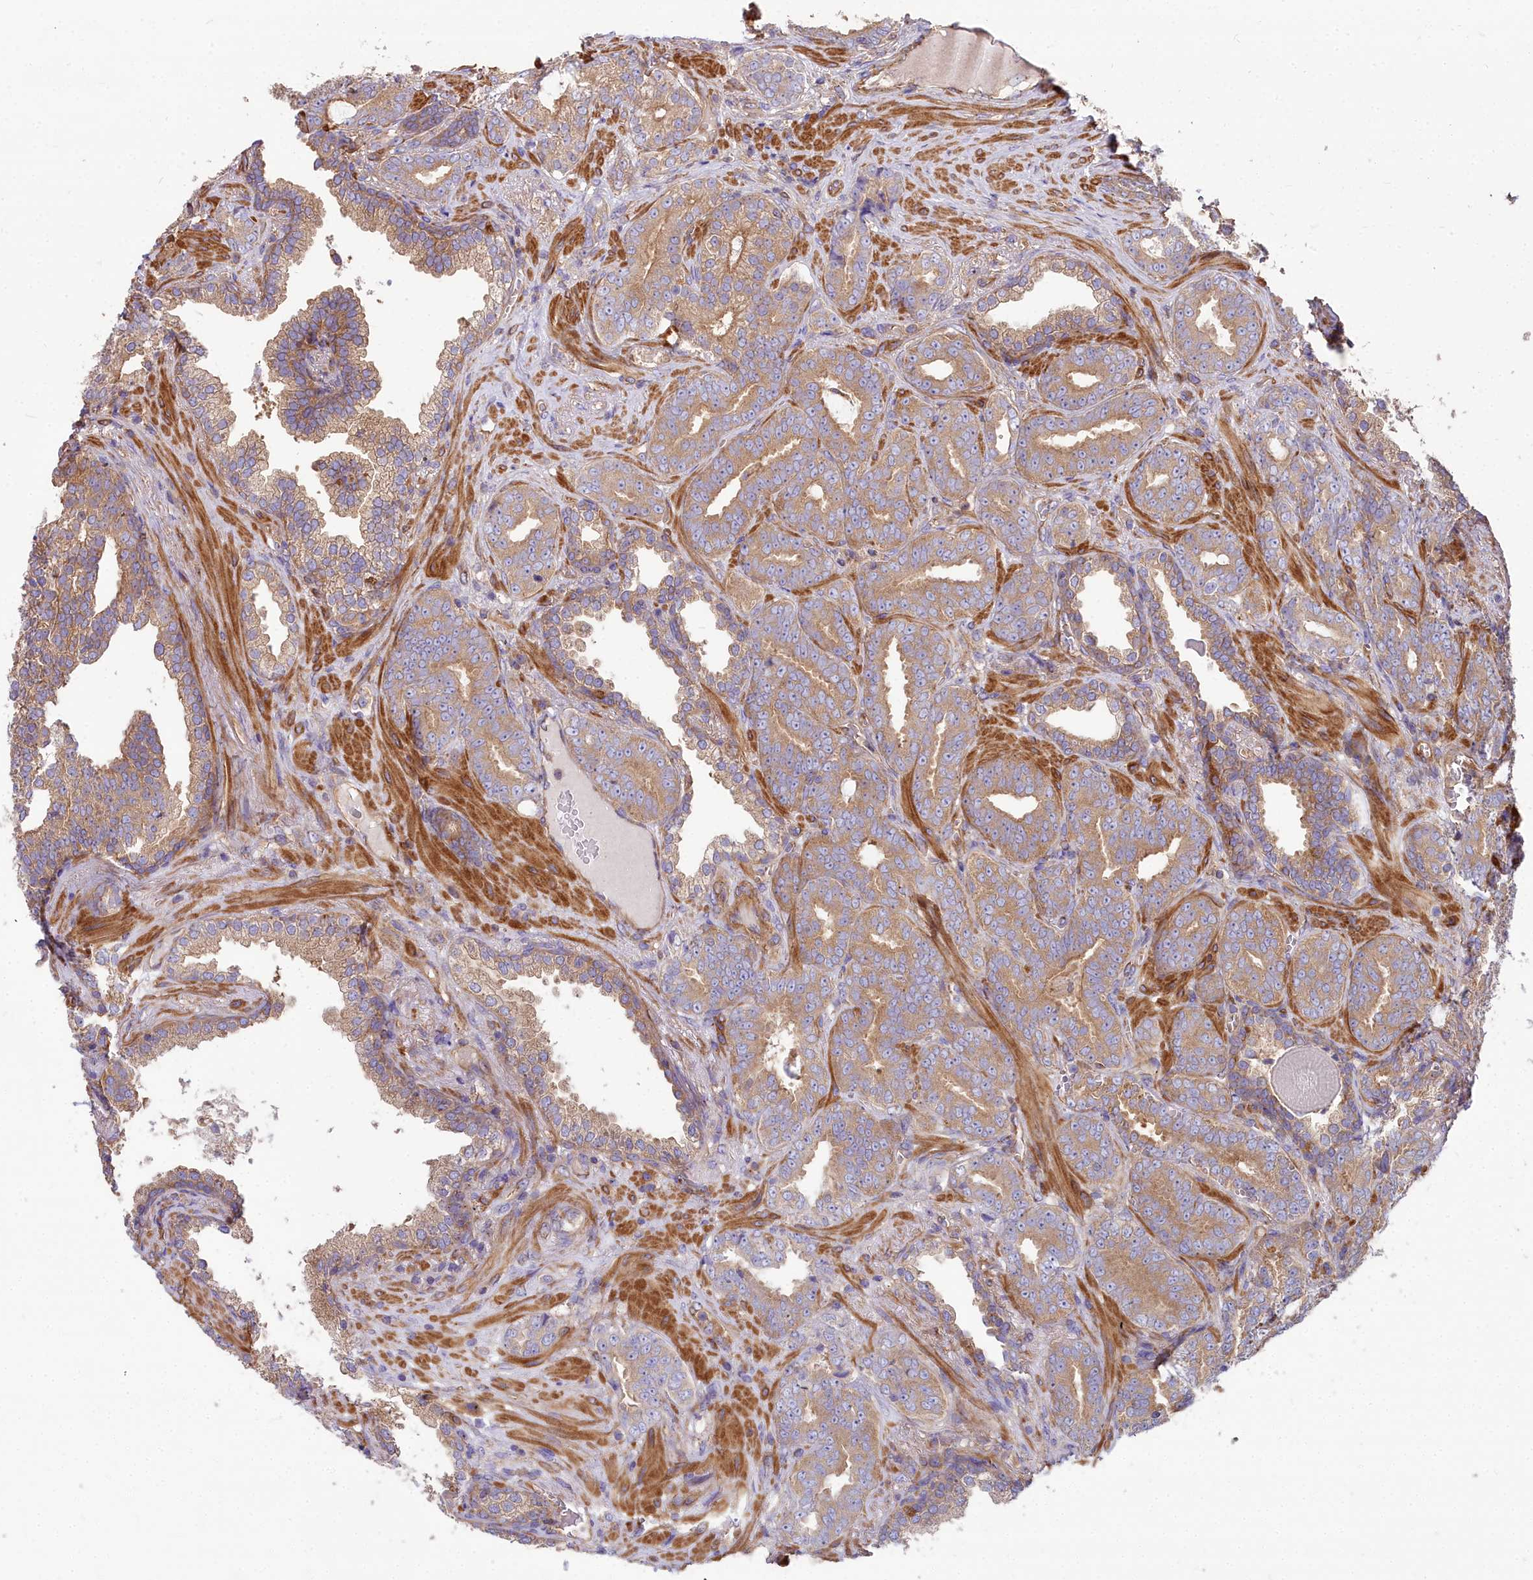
{"staining": {"intensity": "moderate", "quantity": "25%-75%", "location": "cytoplasmic/membranous"}, "tissue": "prostate cancer", "cell_type": "Tumor cells", "image_type": "cancer", "snomed": [{"axis": "morphology", "description": "Adenocarcinoma, High grade"}, {"axis": "topography", "description": "Prostate and seminal vesicle, NOS"}], "caption": "This is an image of immunohistochemistry (IHC) staining of adenocarcinoma (high-grade) (prostate), which shows moderate expression in the cytoplasmic/membranous of tumor cells.", "gene": "DCTN3", "patient": {"sex": "male", "age": 67}}